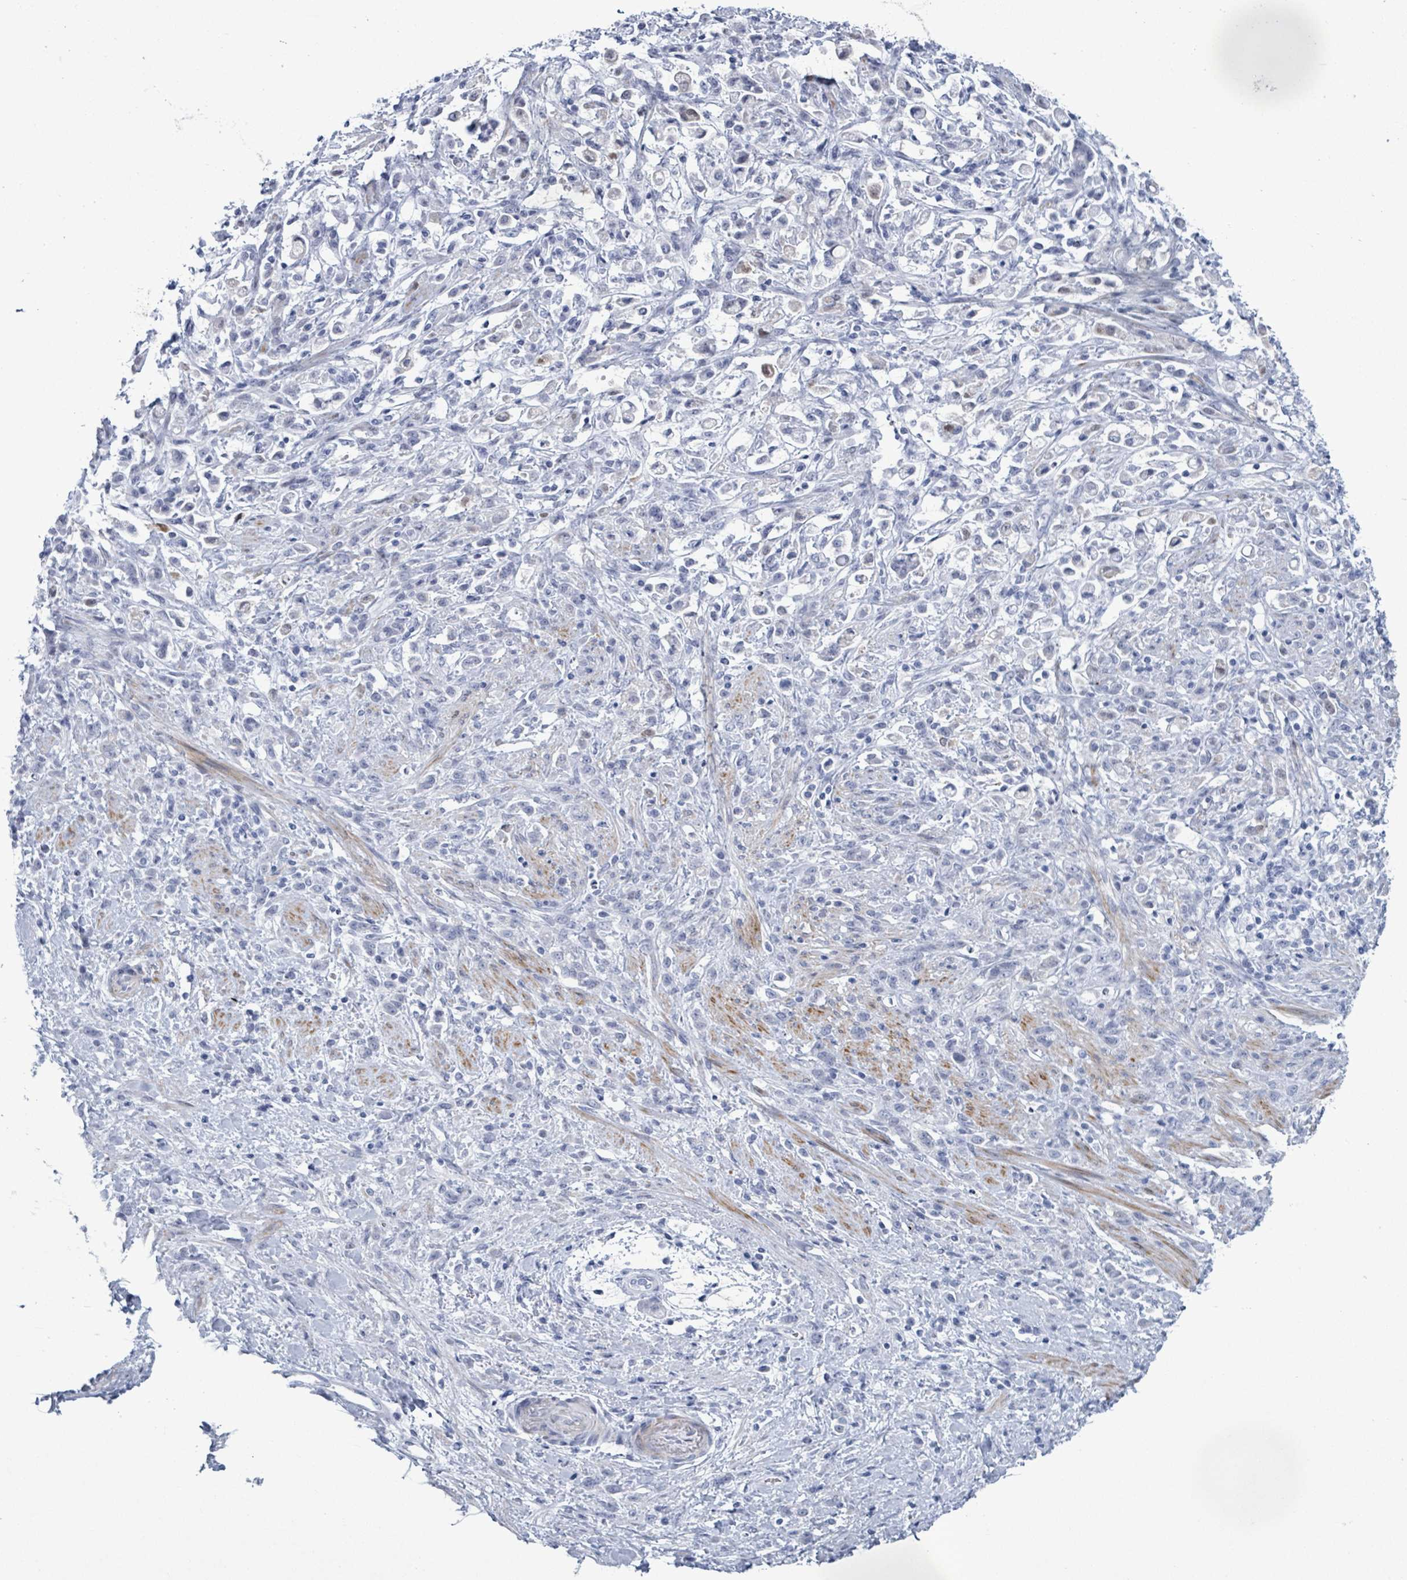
{"staining": {"intensity": "negative", "quantity": "none", "location": "none"}, "tissue": "stomach cancer", "cell_type": "Tumor cells", "image_type": "cancer", "snomed": [{"axis": "morphology", "description": "Adenocarcinoma, NOS"}, {"axis": "topography", "description": "Stomach"}], "caption": "Adenocarcinoma (stomach) was stained to show a protein in brown. There is no significant positivity in tumor cells. (DAB IHC visualized using brightfield microscopy, high magnification).", "gene": "ZNF771", "patient": {"sex": "female", "age": 60}}